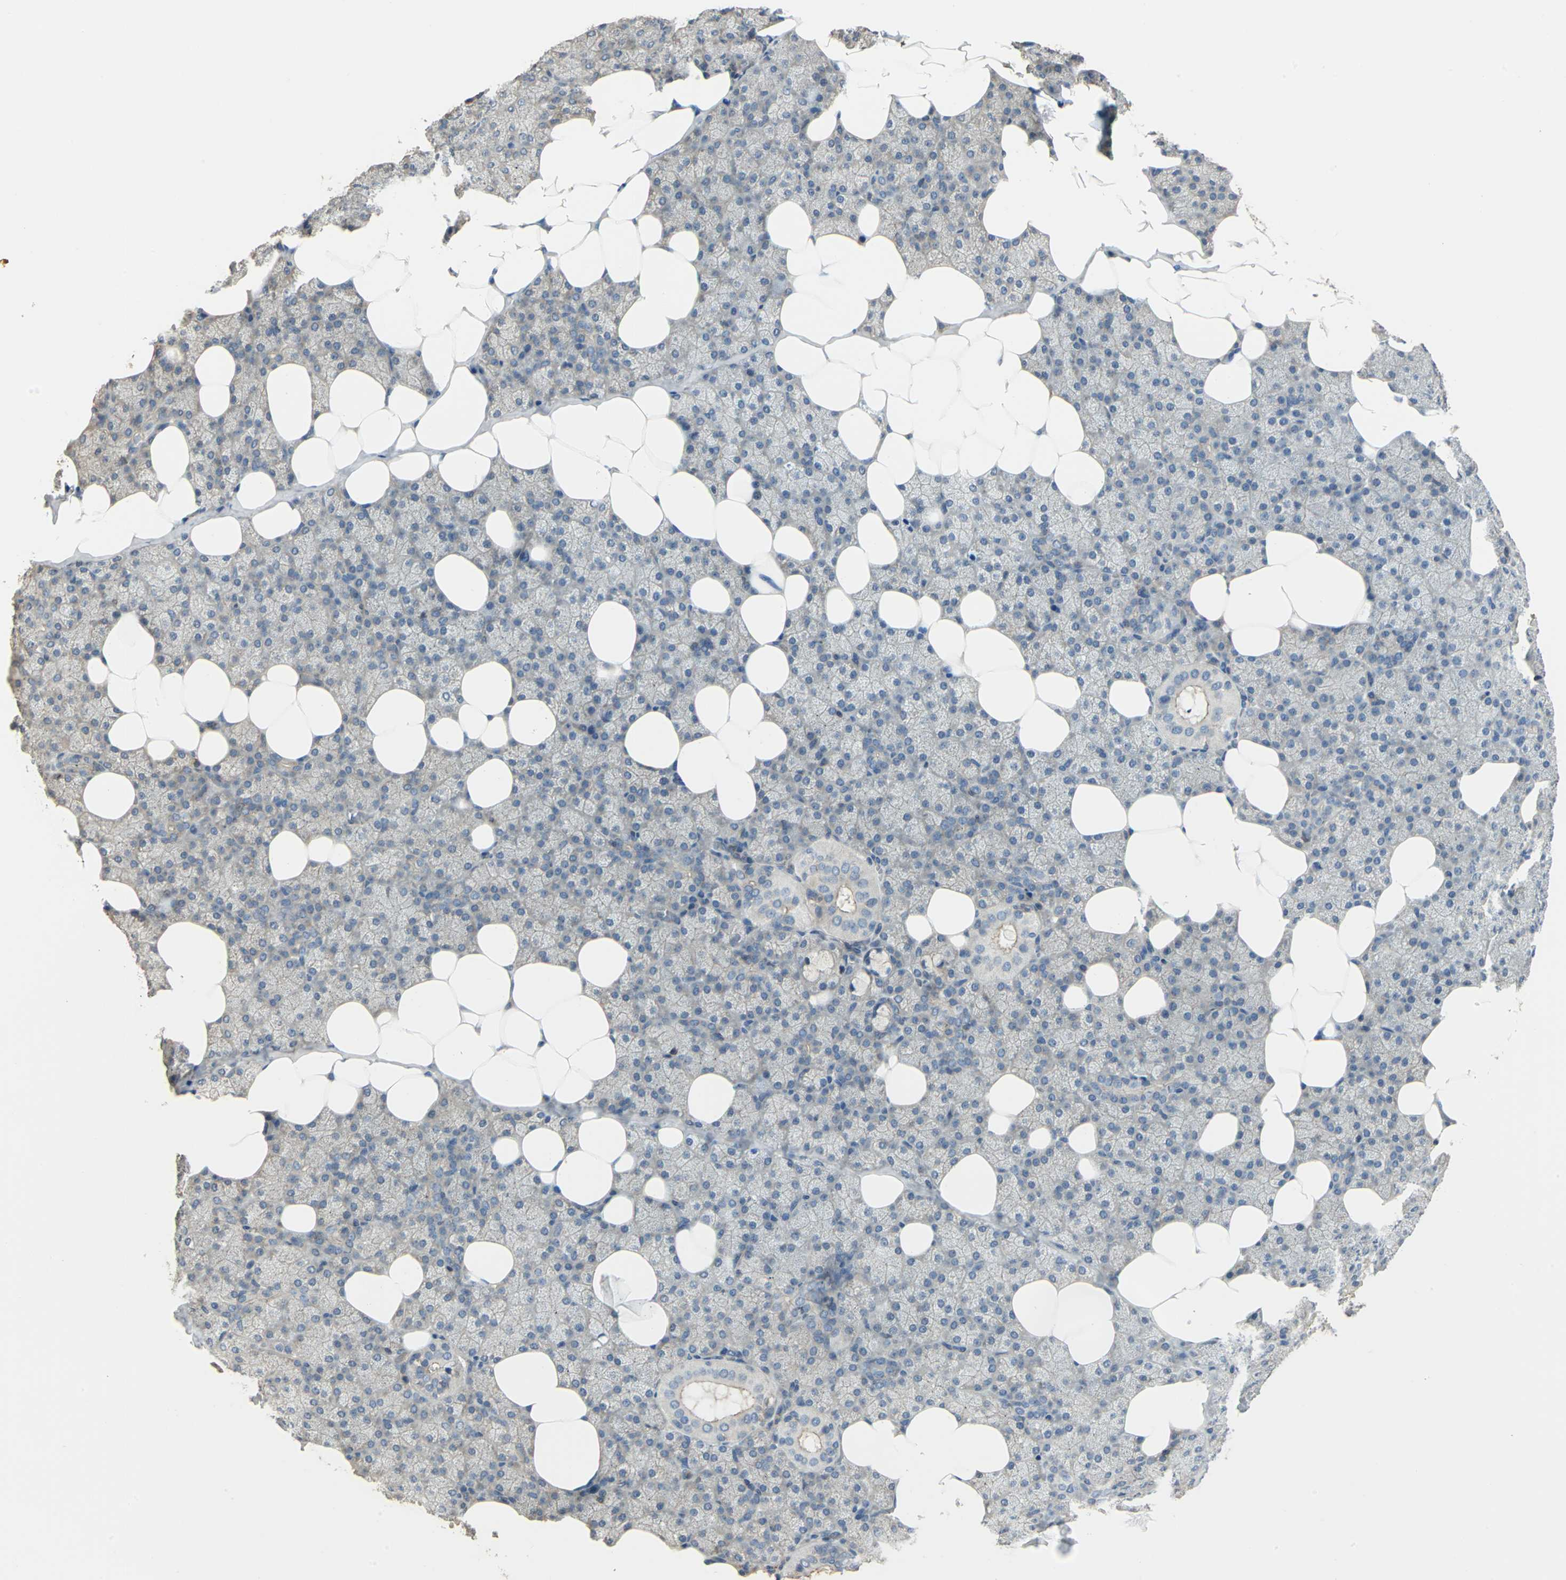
{"staining": {"intensity": "weak", "quantity": "<25%", "location": "cytoplasmic/membranous"}, "tissue": "salivary gland", "cell_type": "Glandular cells", "image_type": "normal", "snomed": [{"axis": "morphology", "description": "Normal tissue, NOS"}, {"axis": "topography", "description": "Lymph node"}, {"axis": "topography", "description": "Salivary gland"}], "caption": "IHC photomicrograph of unremarkable salivary gland stained for a protein (brown), which shows no expression in glandular cells.", "gene": "RAPGEF1", "patient": {"sex": "male", "age": 8}}